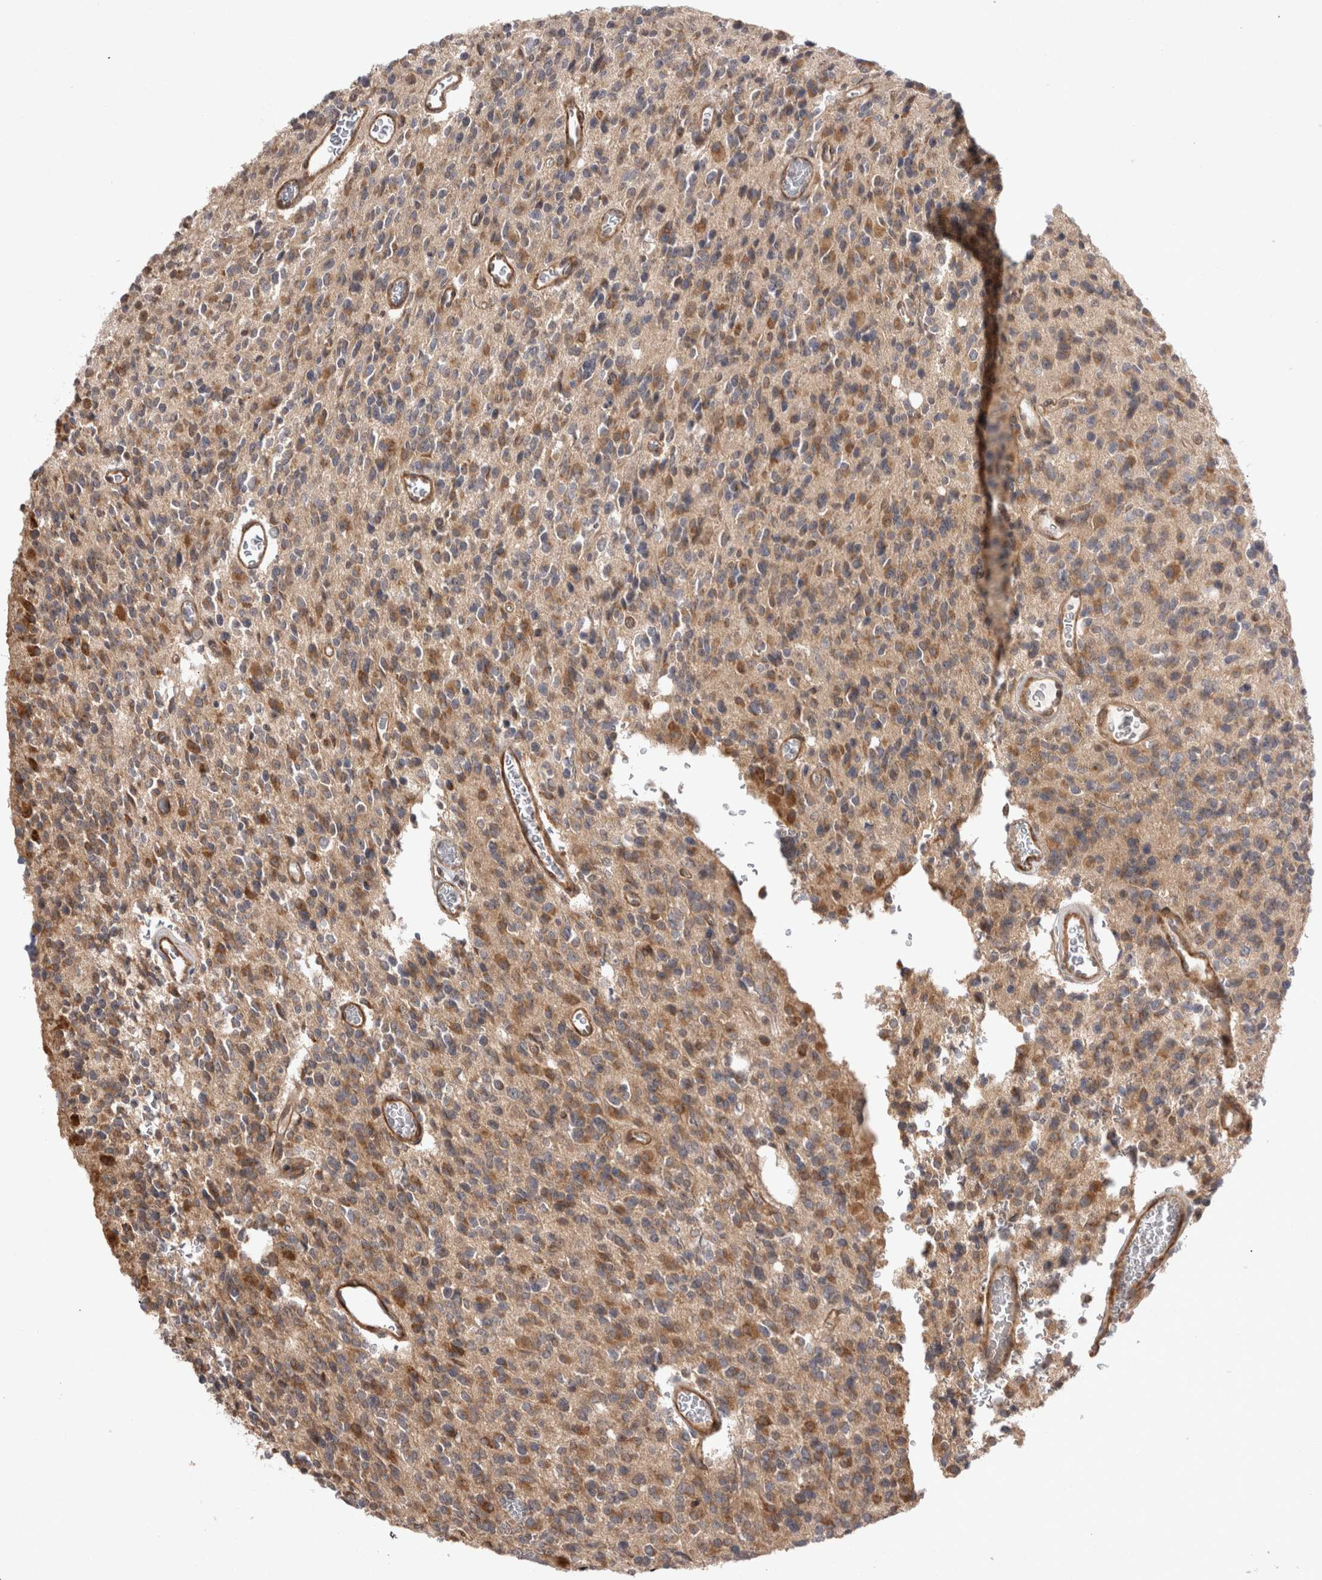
{"staining": {"intensity": "moderate", "quantity": "25%-75%", "location": "cytoplasmic/membranous"}, "tissue": "glioma", "cell_type": "Tumor cells", "image_type": "cancer", "snomed": [{"axis": "morphology", "description": "Glioma, malignant, High grade"}, {"axis": "topography", "description": "Brain"}], "caption": "Human high-grade glioma (malignant) stained with a protein marker demonstrates moderate staining in tumor cells.", "gene": "EXOSC4", "patient": {"sex": "male", "age": 34}}